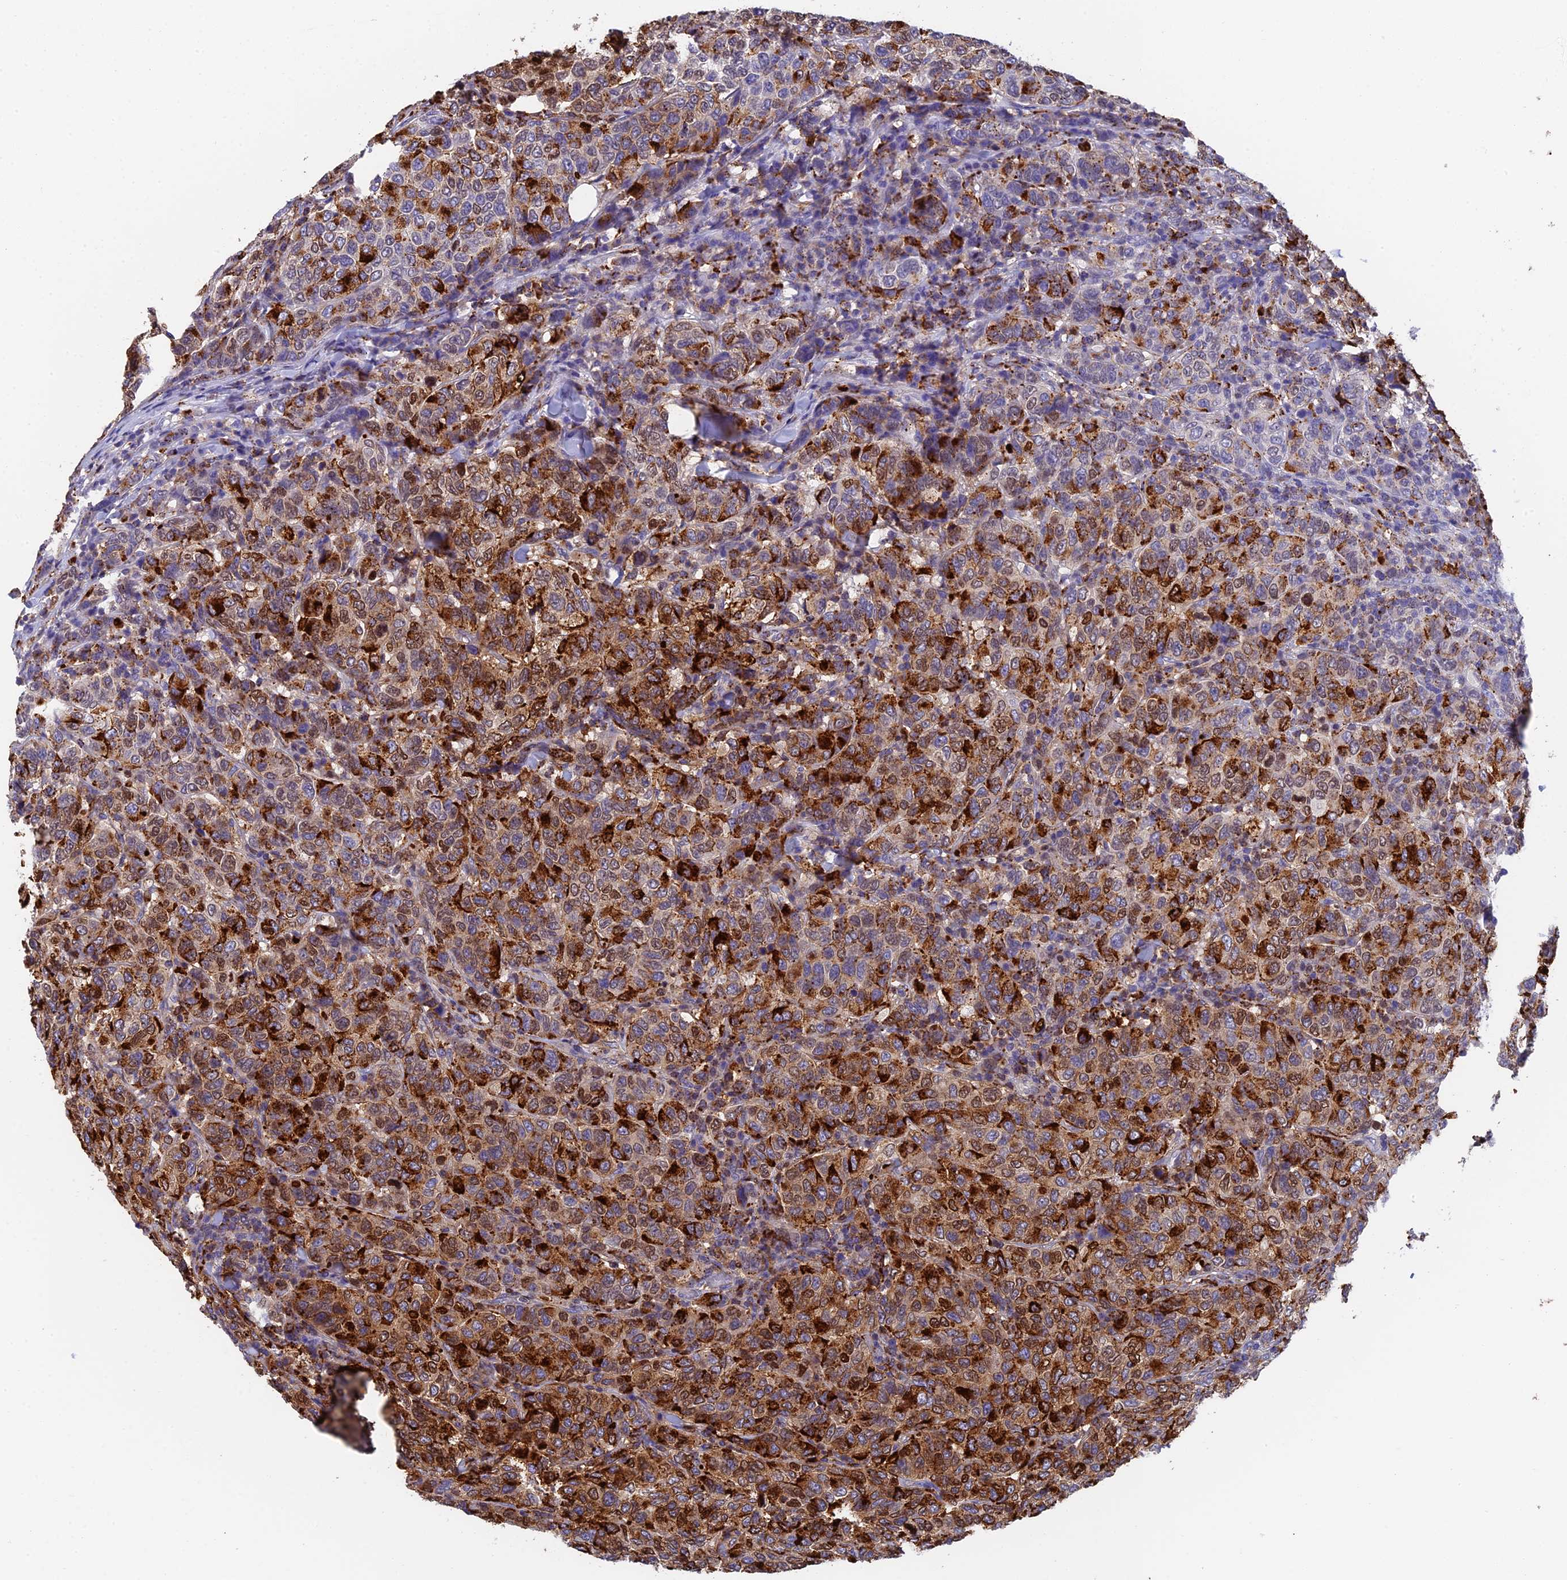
{"staining": {"intensity": "strong", "quantity": "25%-75%", "location": "cytoplasmic/membranous"}, "tissue": "breast cancer", "cell_type": "Tumor cells", "image_type": "cancer", "snomed": [{"axis": "morphology", "description": "Duct carcinoma"}, {"axis": "topography", "description": "Breast"}], "caption": "A micrograph of human breast cancer stained for a protein exhibits strong cytoplasmic/membranous brown staining in tumor cells.", "gene": "ADAMTS13", "patient": {"sex": "female", "age": 55}}